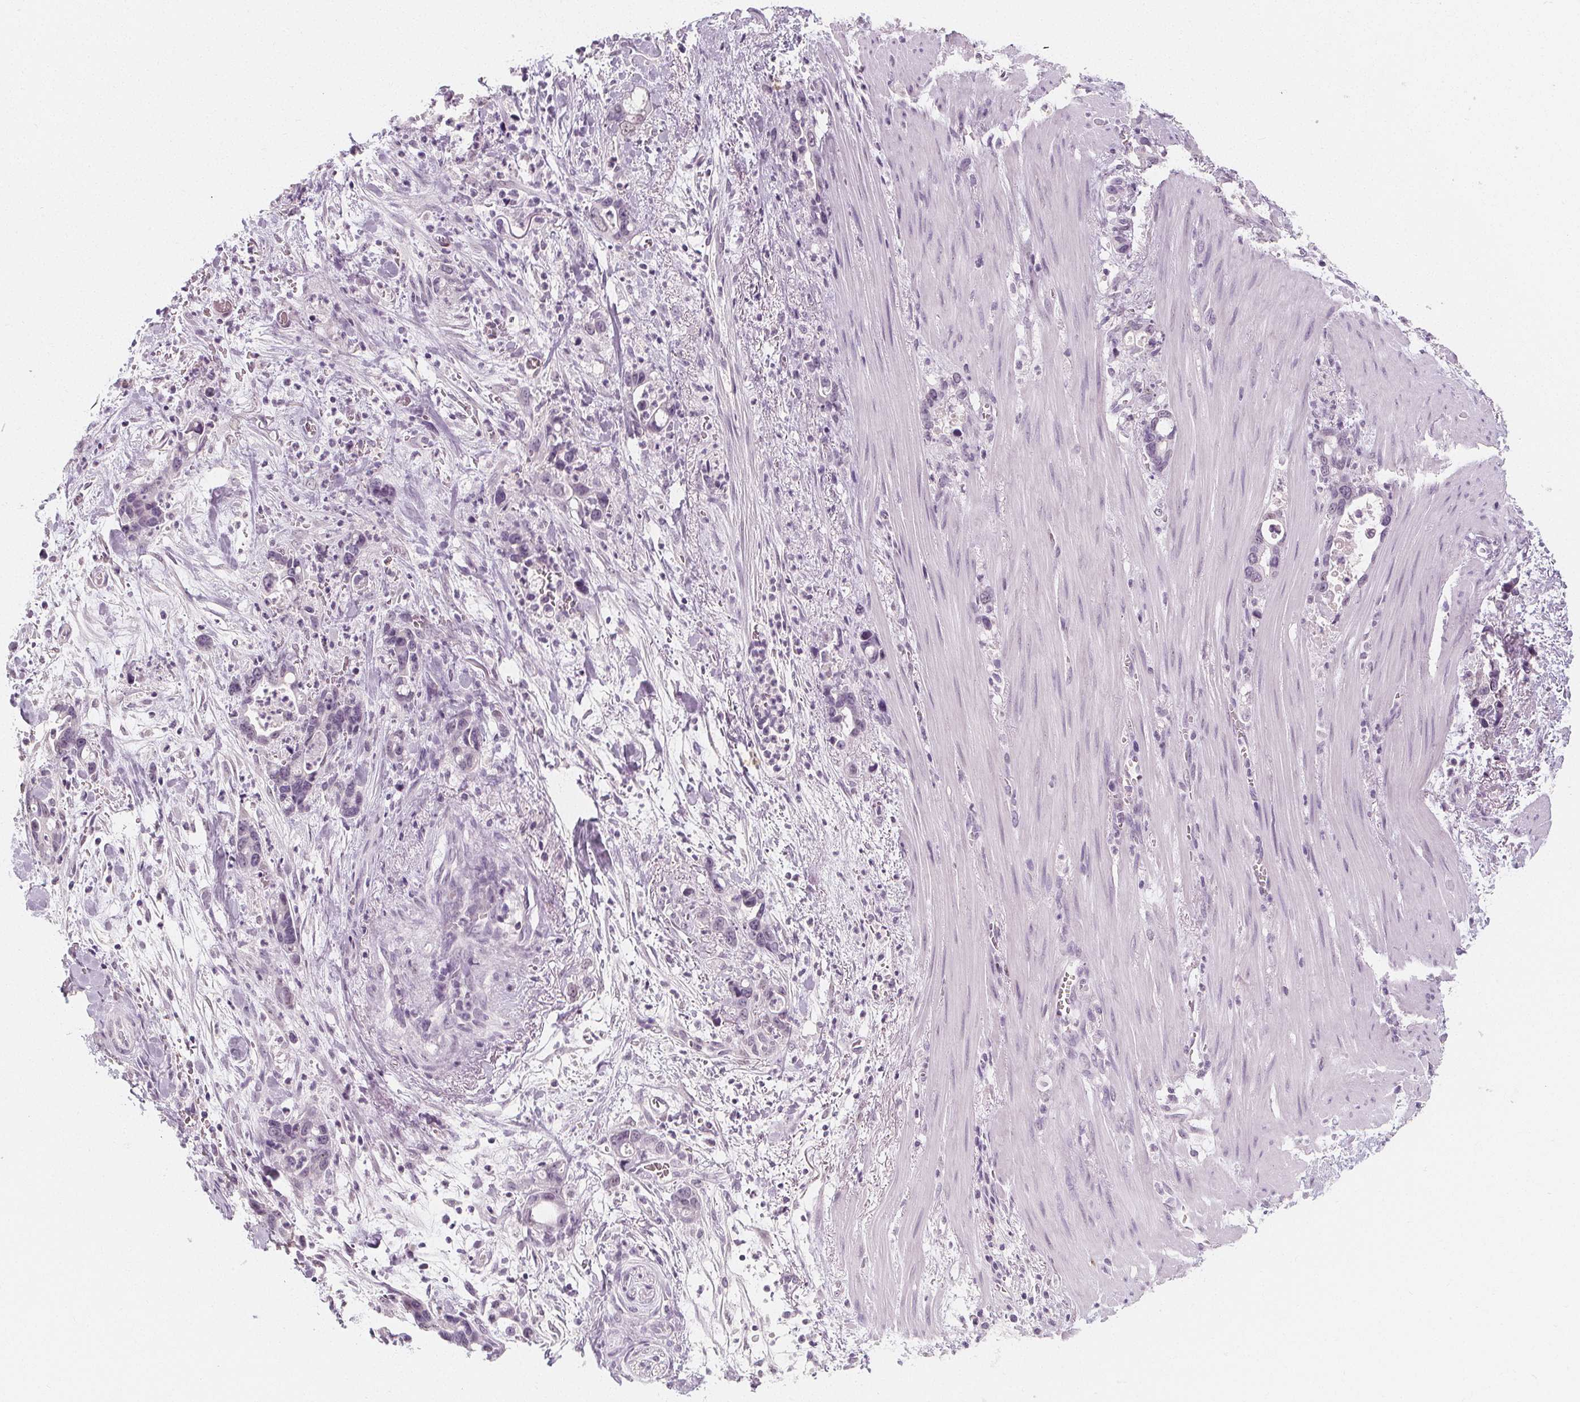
{"staining": {"intensity": "negative", "quantity": "none", "location": "none"}, "tissue": "stomach cancer", "cell_type": "Tumor cells", "image_type": "cancer", "snomed": [{"axis": "morphology", "description": "Normal tissue, NOS"}, {"axis": "morphology", "description": "Adenocarcinoma, NOS"}, {"axis": "topography", "description": "Esophagus"}, {"axis": "topography", "description": "Stomach, upper"}], "caption": "IHC of adenocarcinoma (stomach) shows no staining in tumor cells.", "gene": "DBX2", "patient": {"sex": "male", "age": 74}}